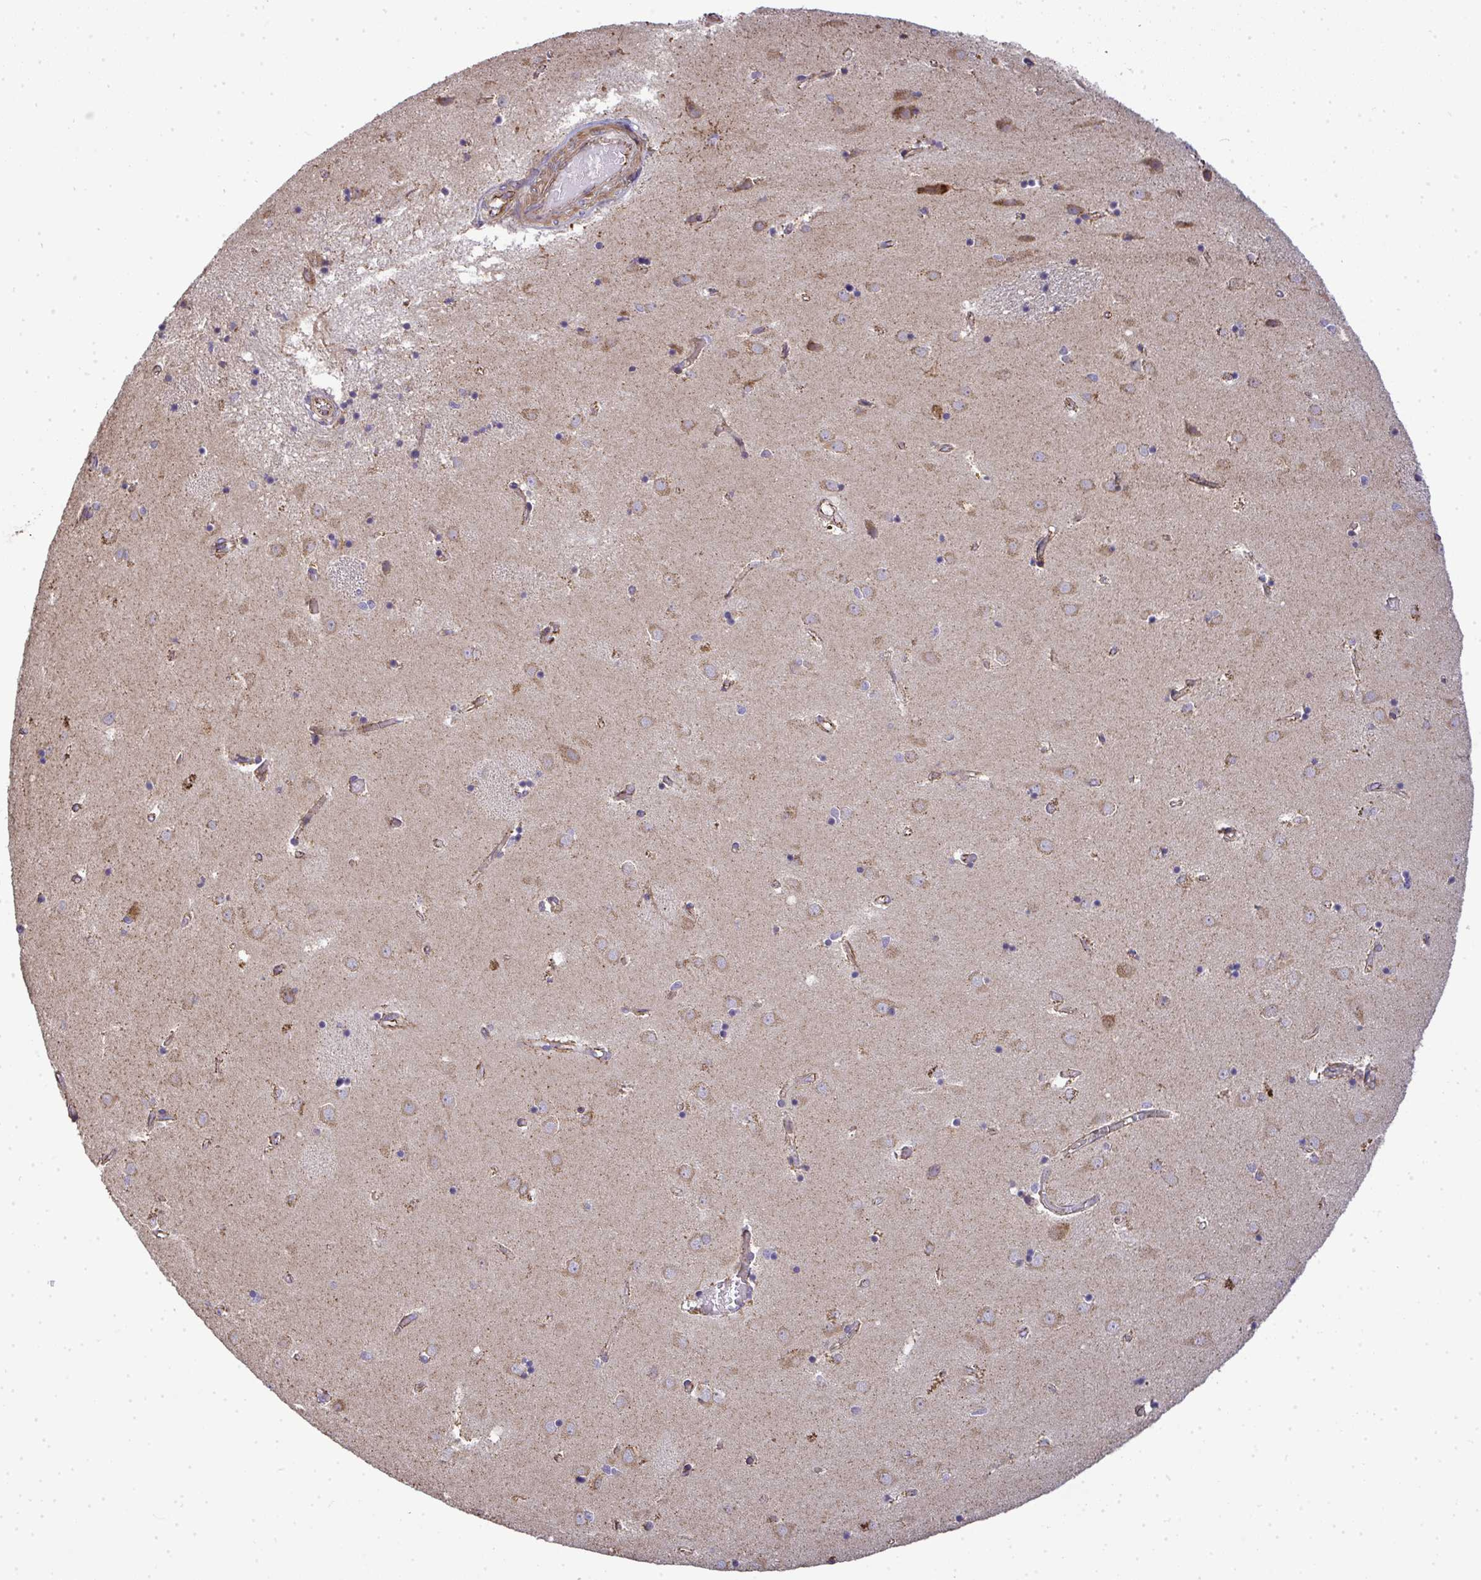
{"staining": {"intensity": "negative", "quantity": "none", "location": "none"}, "tissue": "caudate", "cell_type": "Glial cells", "image_type": "normal", "snomed": [{"axis": "morphology", "description": "Normal tissue, NOS"}, {"axis": "topography", "description": "Lateral ventricle wall"}], "caption": "DAB immunohistochemical staining of unremarkable caudate reveals no significant positivity in glial cells. (DAB (3,3'-diaminobenzidine) immunohistochemistry with hematoxylin counter stain).", "gene": "B4GALT6", "patient": {"sex": "male", "age": 54}}